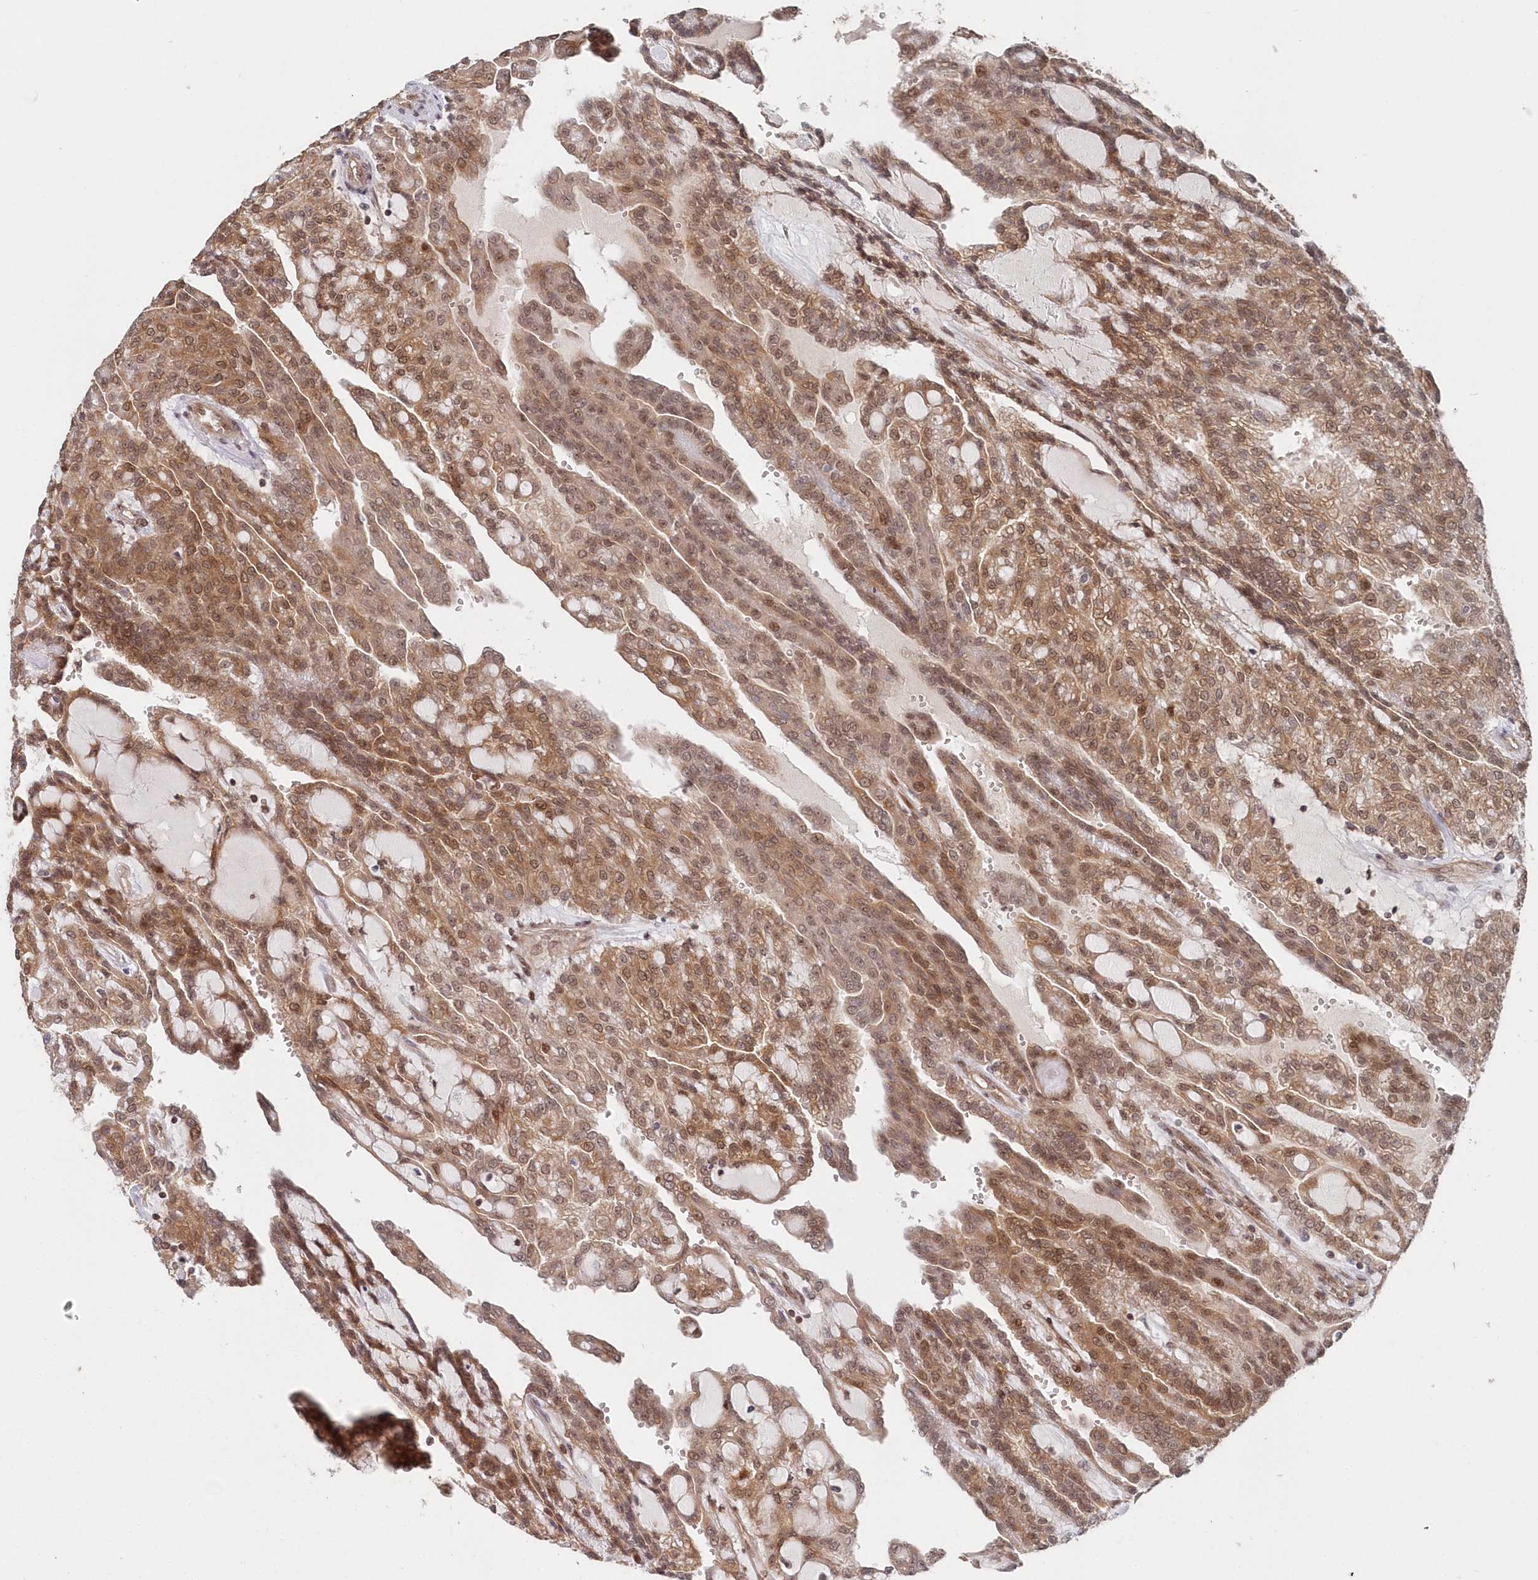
{"staining": {"intensity": "moderate", "quantity": ">75%", "location": "cytoplasmic/membranous,nuclear"}, "tissue": "renal cancer", "cell_type": "Tumor cells", "image_type": "cancer", "snomed": [{"axis": "morphology", "description": "Adenocarcinoma, NOS"}, {"axis": "topography", "description": "Kidney"}], "caption": "A medium amount of moderate cytoplasmic/membranous and nuclear expression is present in approximately >75% of tumor cells in renal adenocarcinoma tissue.", "gene": "ABHD14B", "patient": {"sex": "male", "age": 63}}